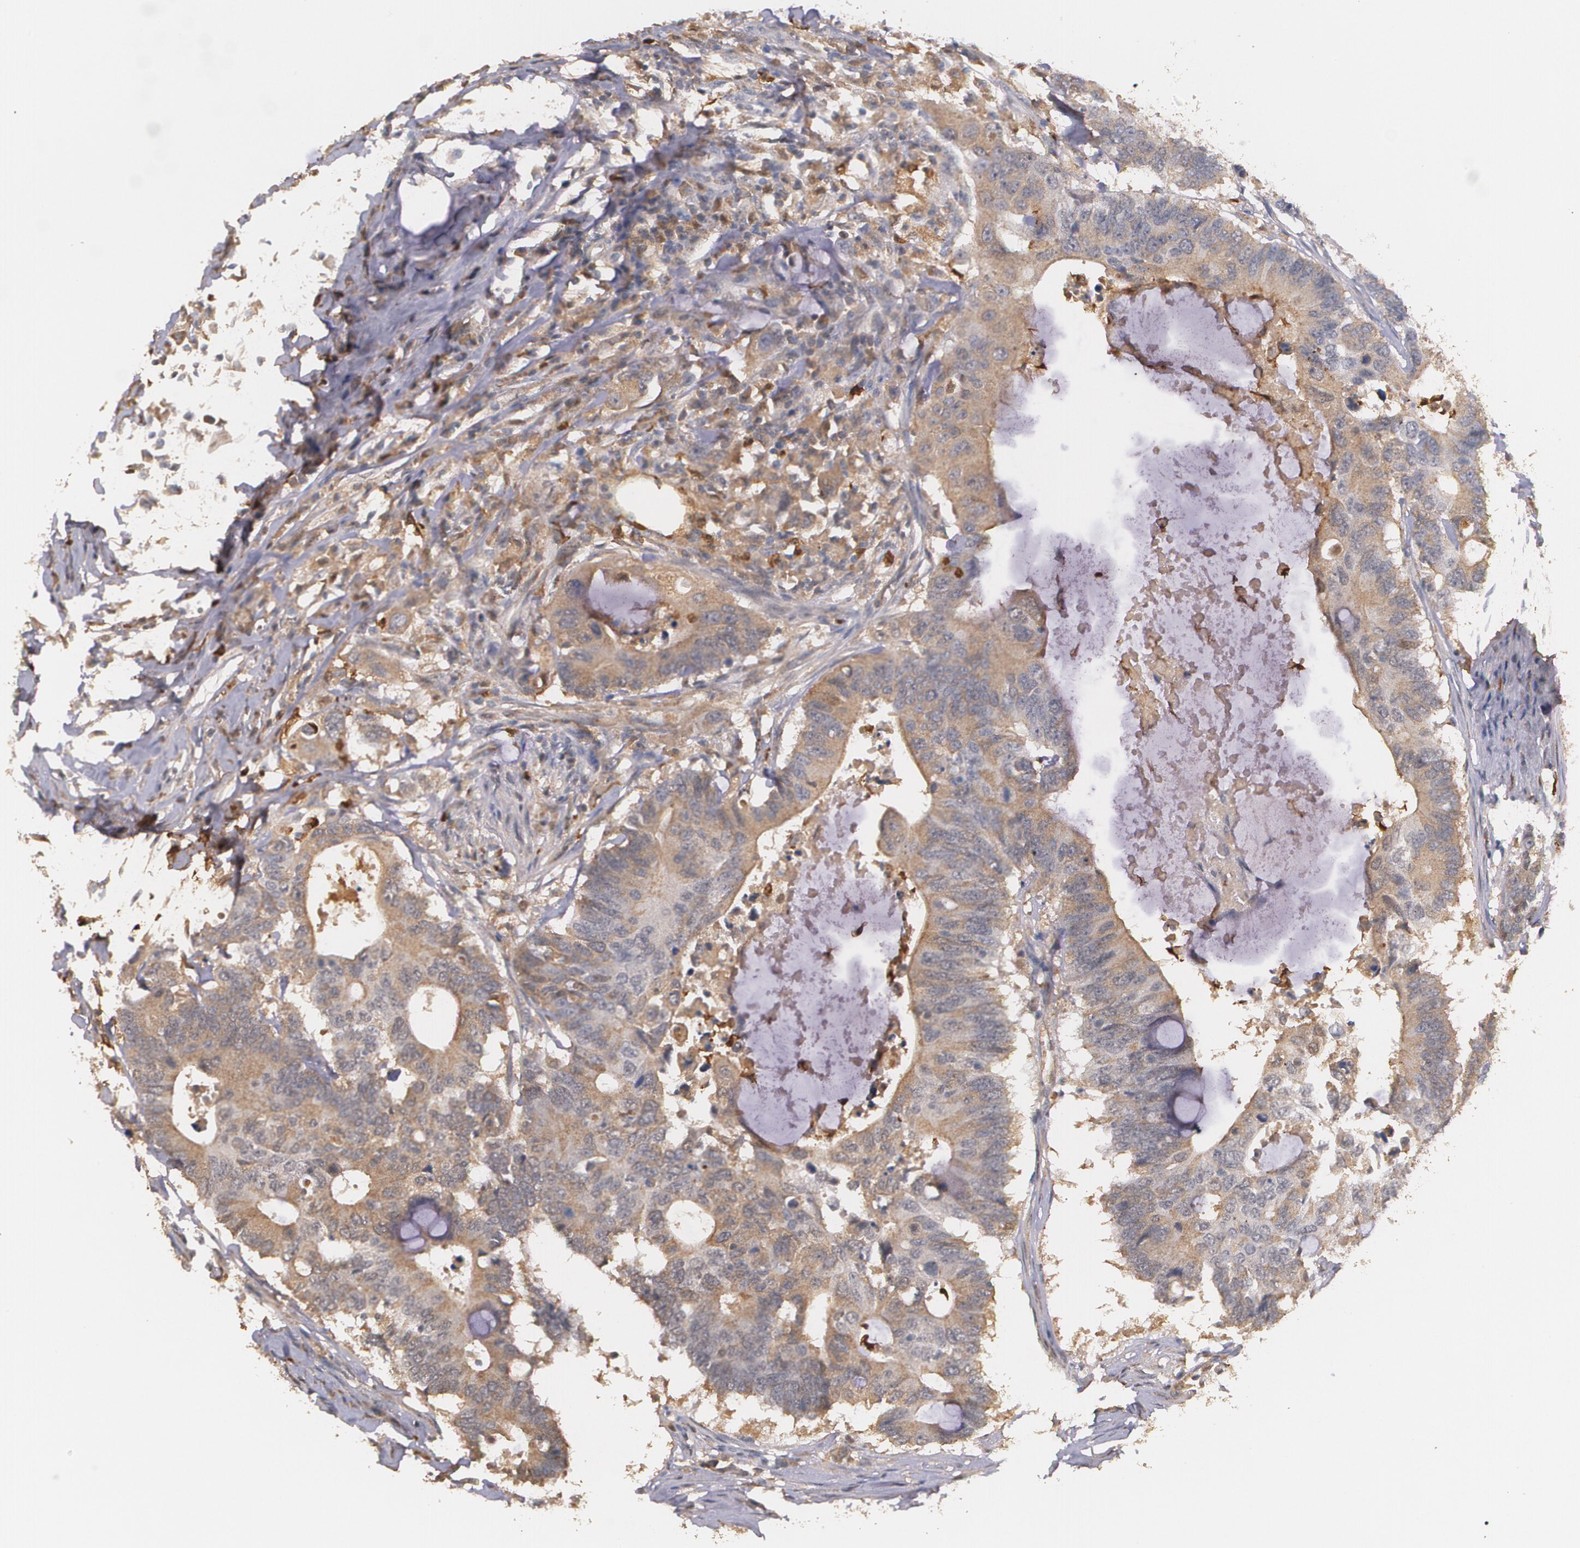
{"staining": {"intensity": "moderate", "quantity": ">75%", "location": "cytoplasmic/membranous"}, "tissue": "colorectal cancer", "cell_type": "Tumor cells", "image_type": "cancer", "snomed": [{"axis": "morphology", "description": "Adenocarcinoma, NOS"}, {"axis": "topography", "description": "Colon"}], "caption": "A brown stain shows moderate cytoplasmic/membranous staining of a protein in human adenocarcinoma (colorectal) tumor cells. (DAB IHC, brown staining for protein, blue staining for nuclei).", "gene": "PTS", "patient": {"sex": "male", "age": 71}}